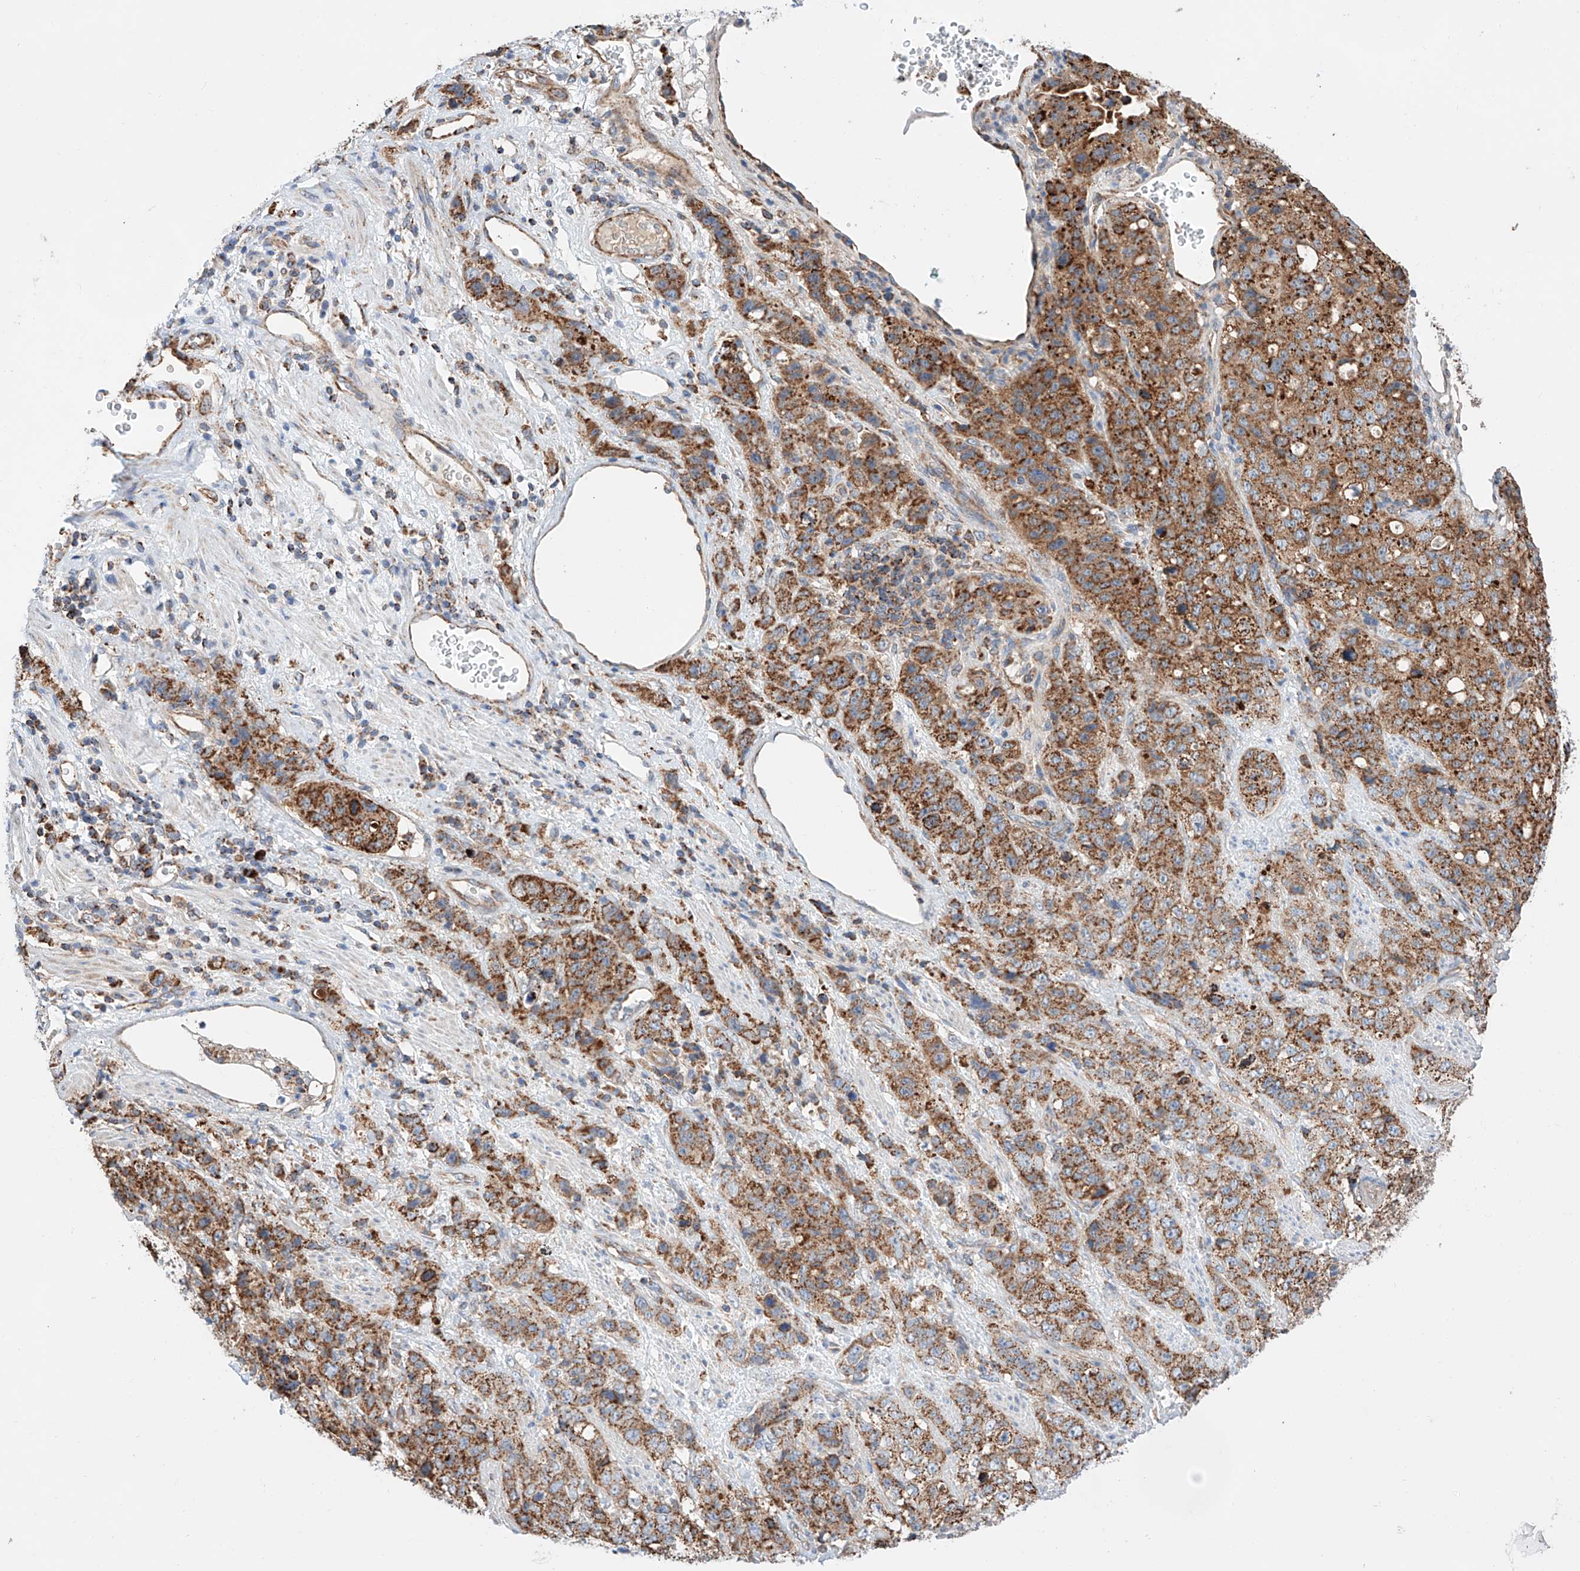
{"staining": {"intensity": "strong", "quantity": ">75%", "location": "cytoplasmic/membranous"}, "tissue": "stomach cancer", "cell_type": "Tumor cells", "image_type": "cancer", "snomed": [{"axis": "morphology", "description": "Adenocarcinoma, NOS"}, {"axis": "topography", "description": "Stomach"}], "caption": "Strong cytoplasmic/membranous protein expression is identified in about >75% of tumor cells in adenocarcinoma (stomach).", "gene": "KTI12", "patient": {"sex": "male", "age": 48}}